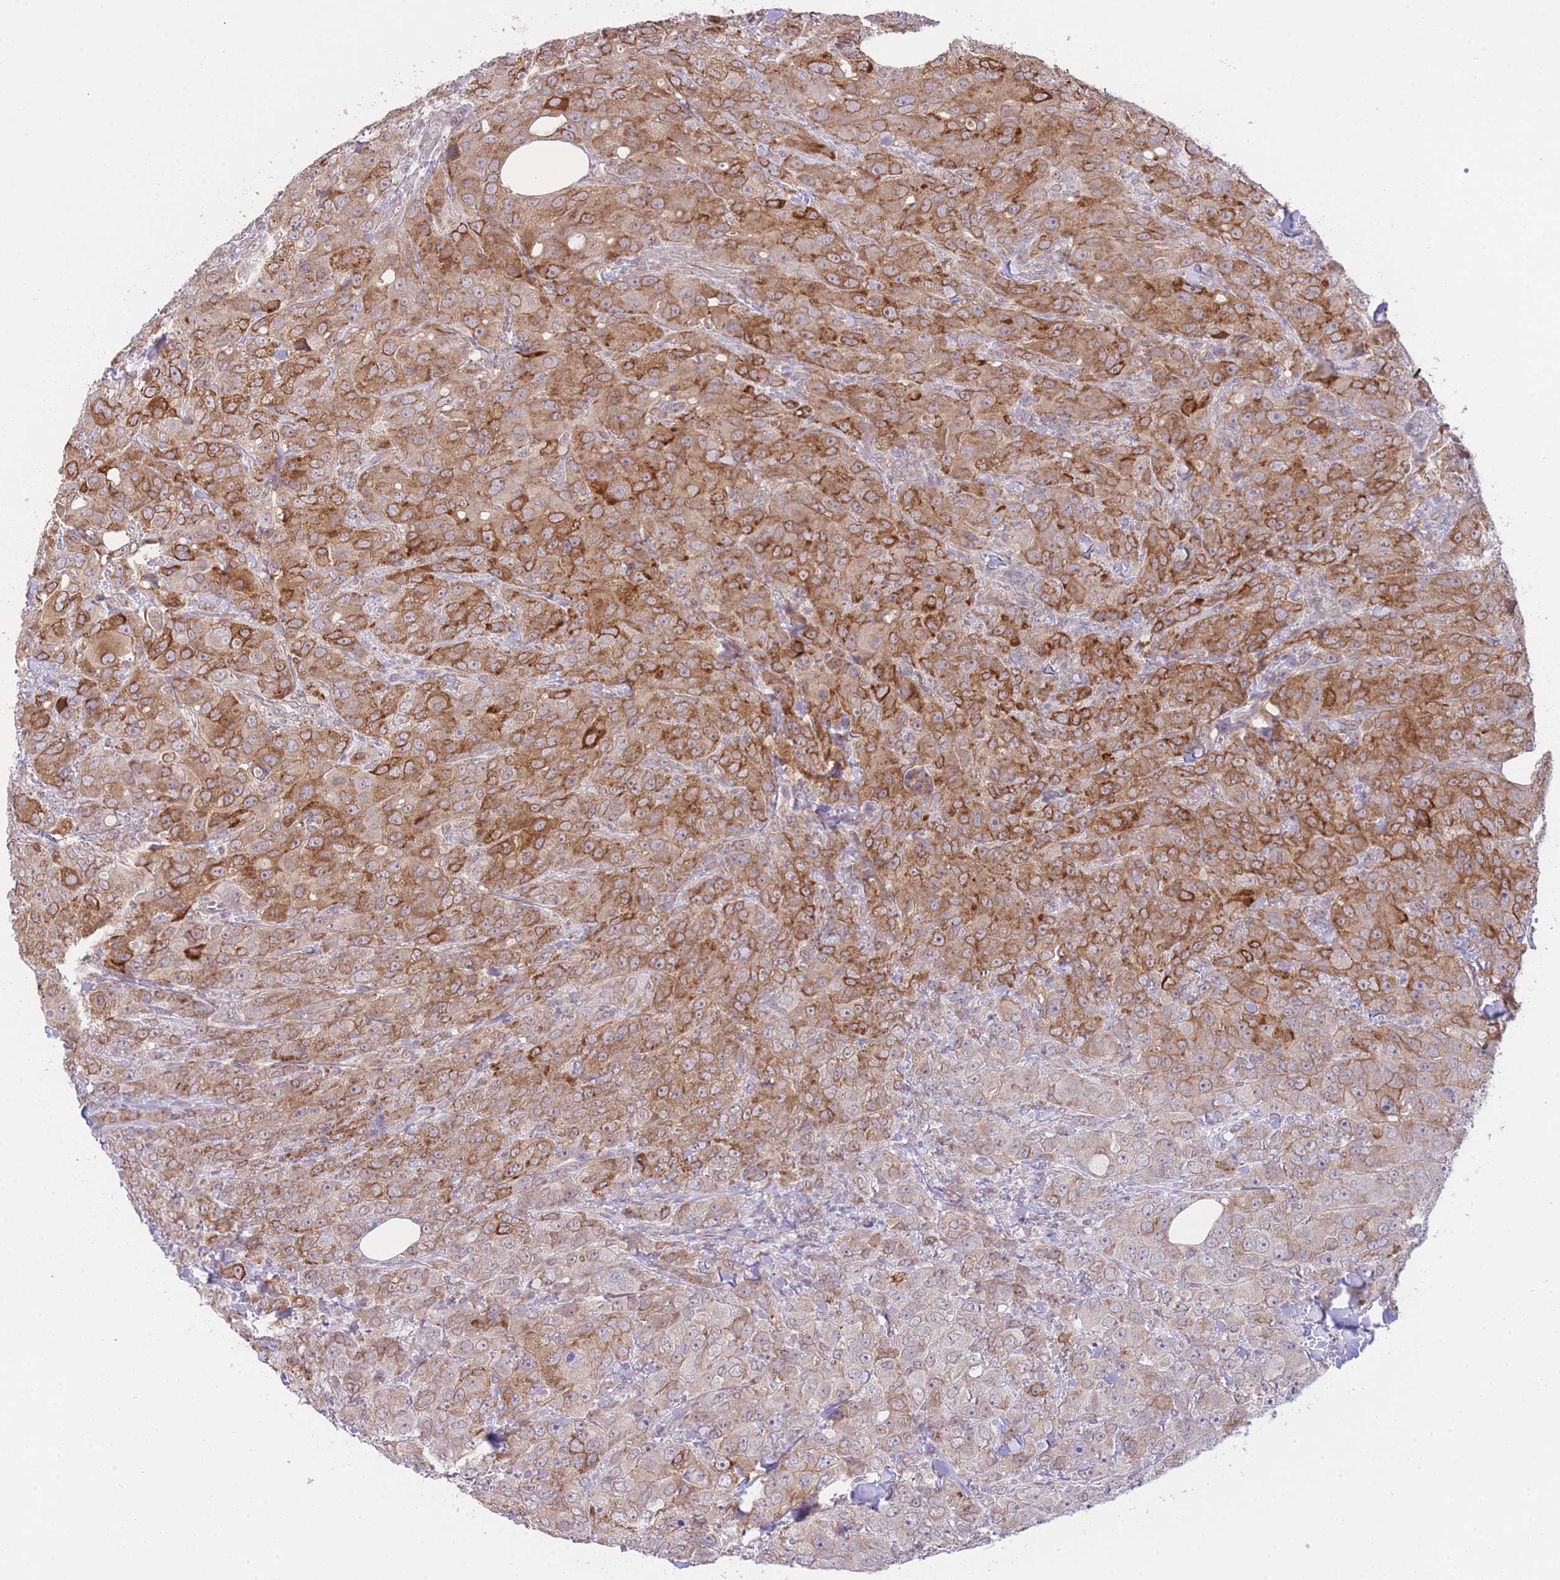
{"staining": {"intensity": "moderate", "quantity": ">75%", "location": "cytoplasmic/membranous"}, "tissue": "breast cancer", "cell_type": "Tumor cells", "image_type": "cancer", "snomed": [{"axis": "morphology", "description": "Duct carcinoma"}, {"axis": "topography", "description": "Breast"}], "caption": "The photomicrograph reveals a brown stain indicating the presence of a protein in the cytoplasmic/membranous of tumor cells in breast cancer (intraductal carcinoma). The staining was performed using DAB (3,3'-diaminobenzidine), with brown indicating positive protein expression. Nuclei are stained blue with hematoxylin.", "gene": "CTBP1", "patient": {"sex": "female", "age": 43}}